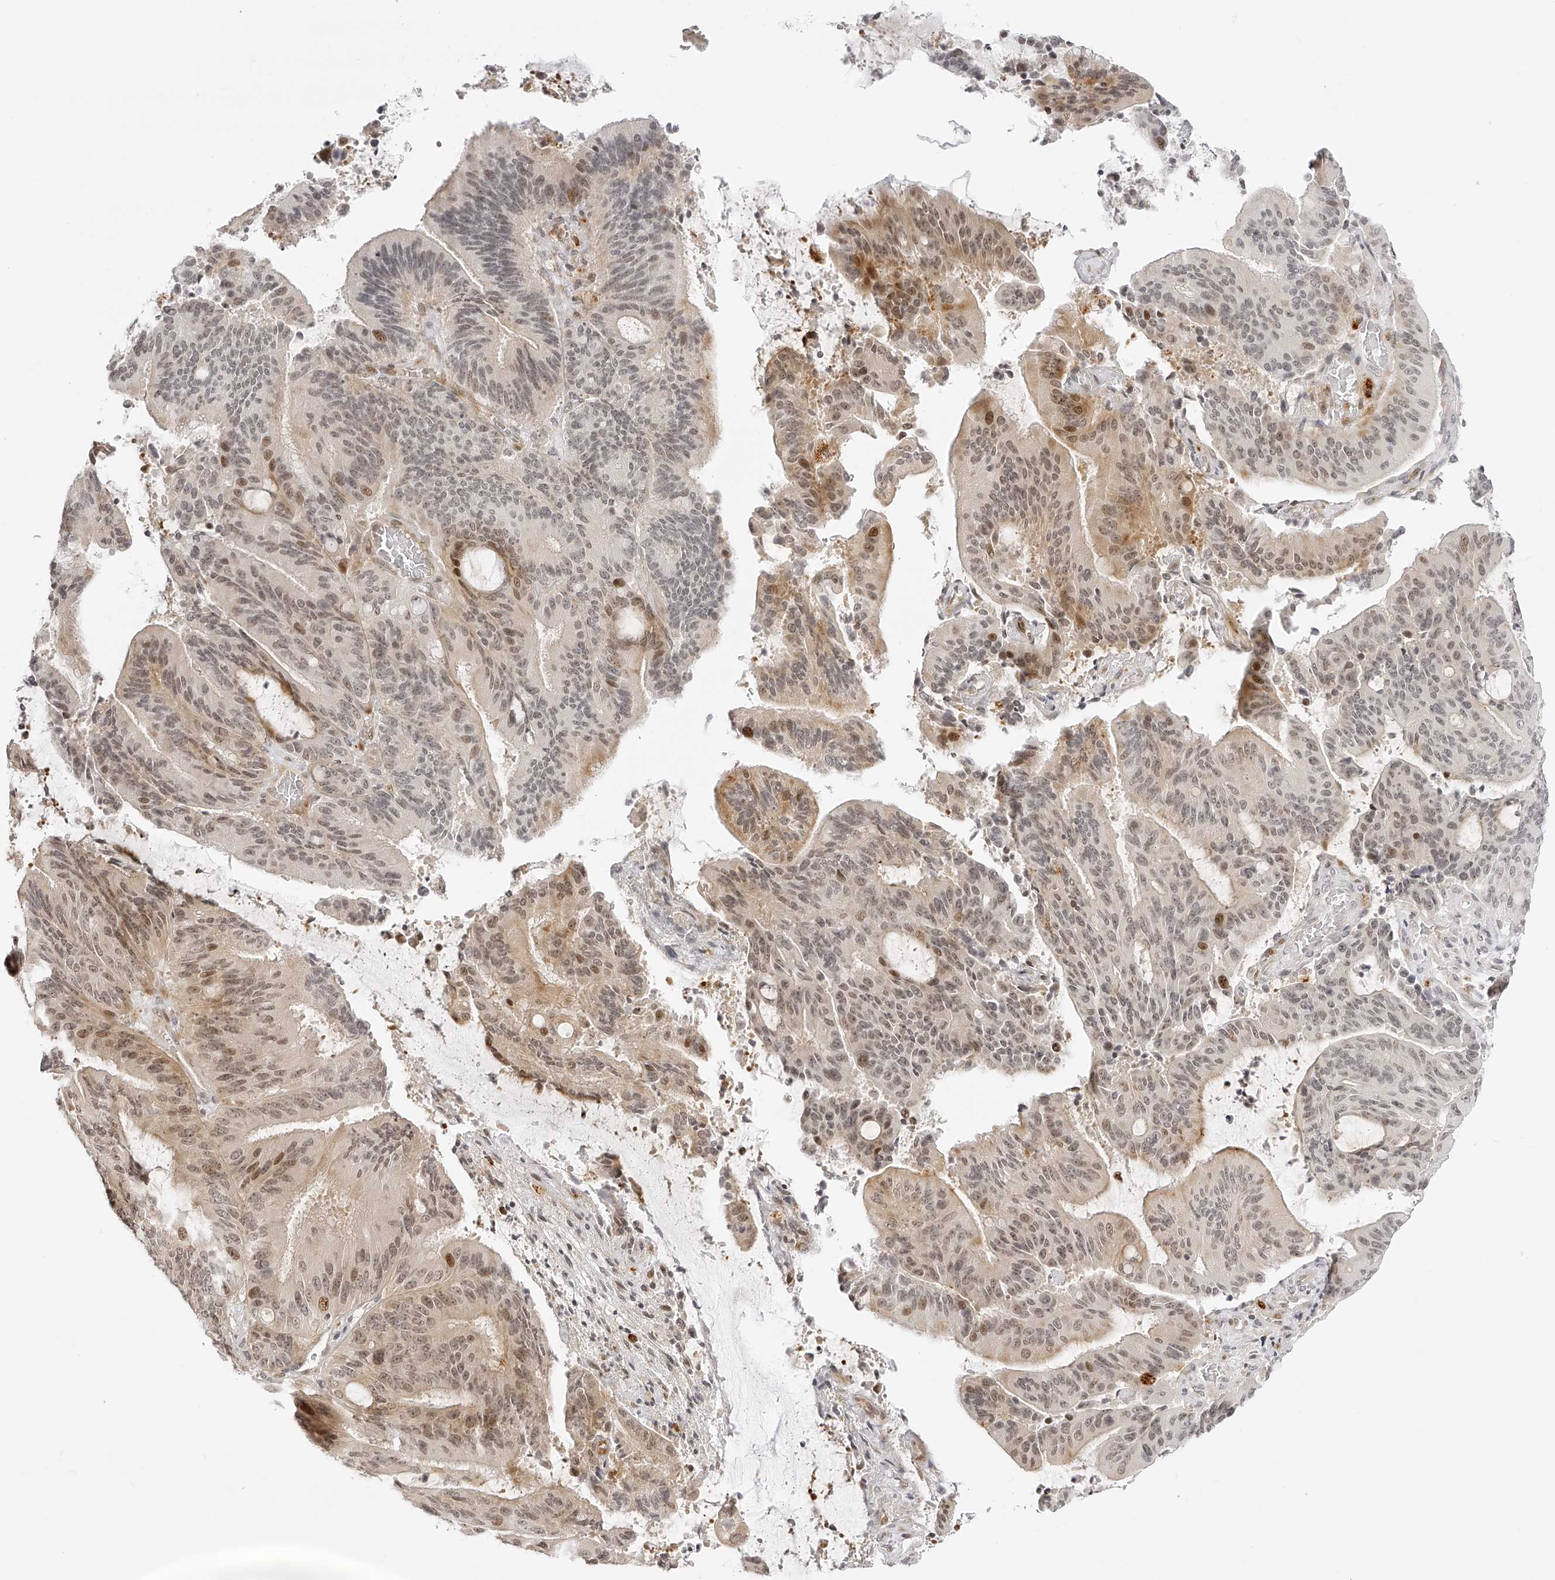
{"staining": {"intensity": "moderate", "quantity": "25%-75%", "location": "cytoplasmic/membranous,nuclear"}, "tissue": "liver cancer", "cell_type": "Tumor cells", "image_type": "cancer", "snomed": [{"axis": "morphology", "description": "Normal tissue, NOS"}, {"axis": "morphology", "description": "Cholangiocarcinoma"}, {"axis": "topography", "description": "Liver"}, {"axis": "topography", "description": "Peripheral nerve tissue"}], "caption": "Protein expression analysis of liver cholangiocarcinoma reveals moderate cytoplasmic/membranous and nuclear positivity in about 25%-75% of tumor cells. (DAB (3,3'-diaminobenzidine) IHC with brightfield microscopy, high magnification).", "gene": "PLEKHG1", "patient": {"sex": "female", "age": 73}}